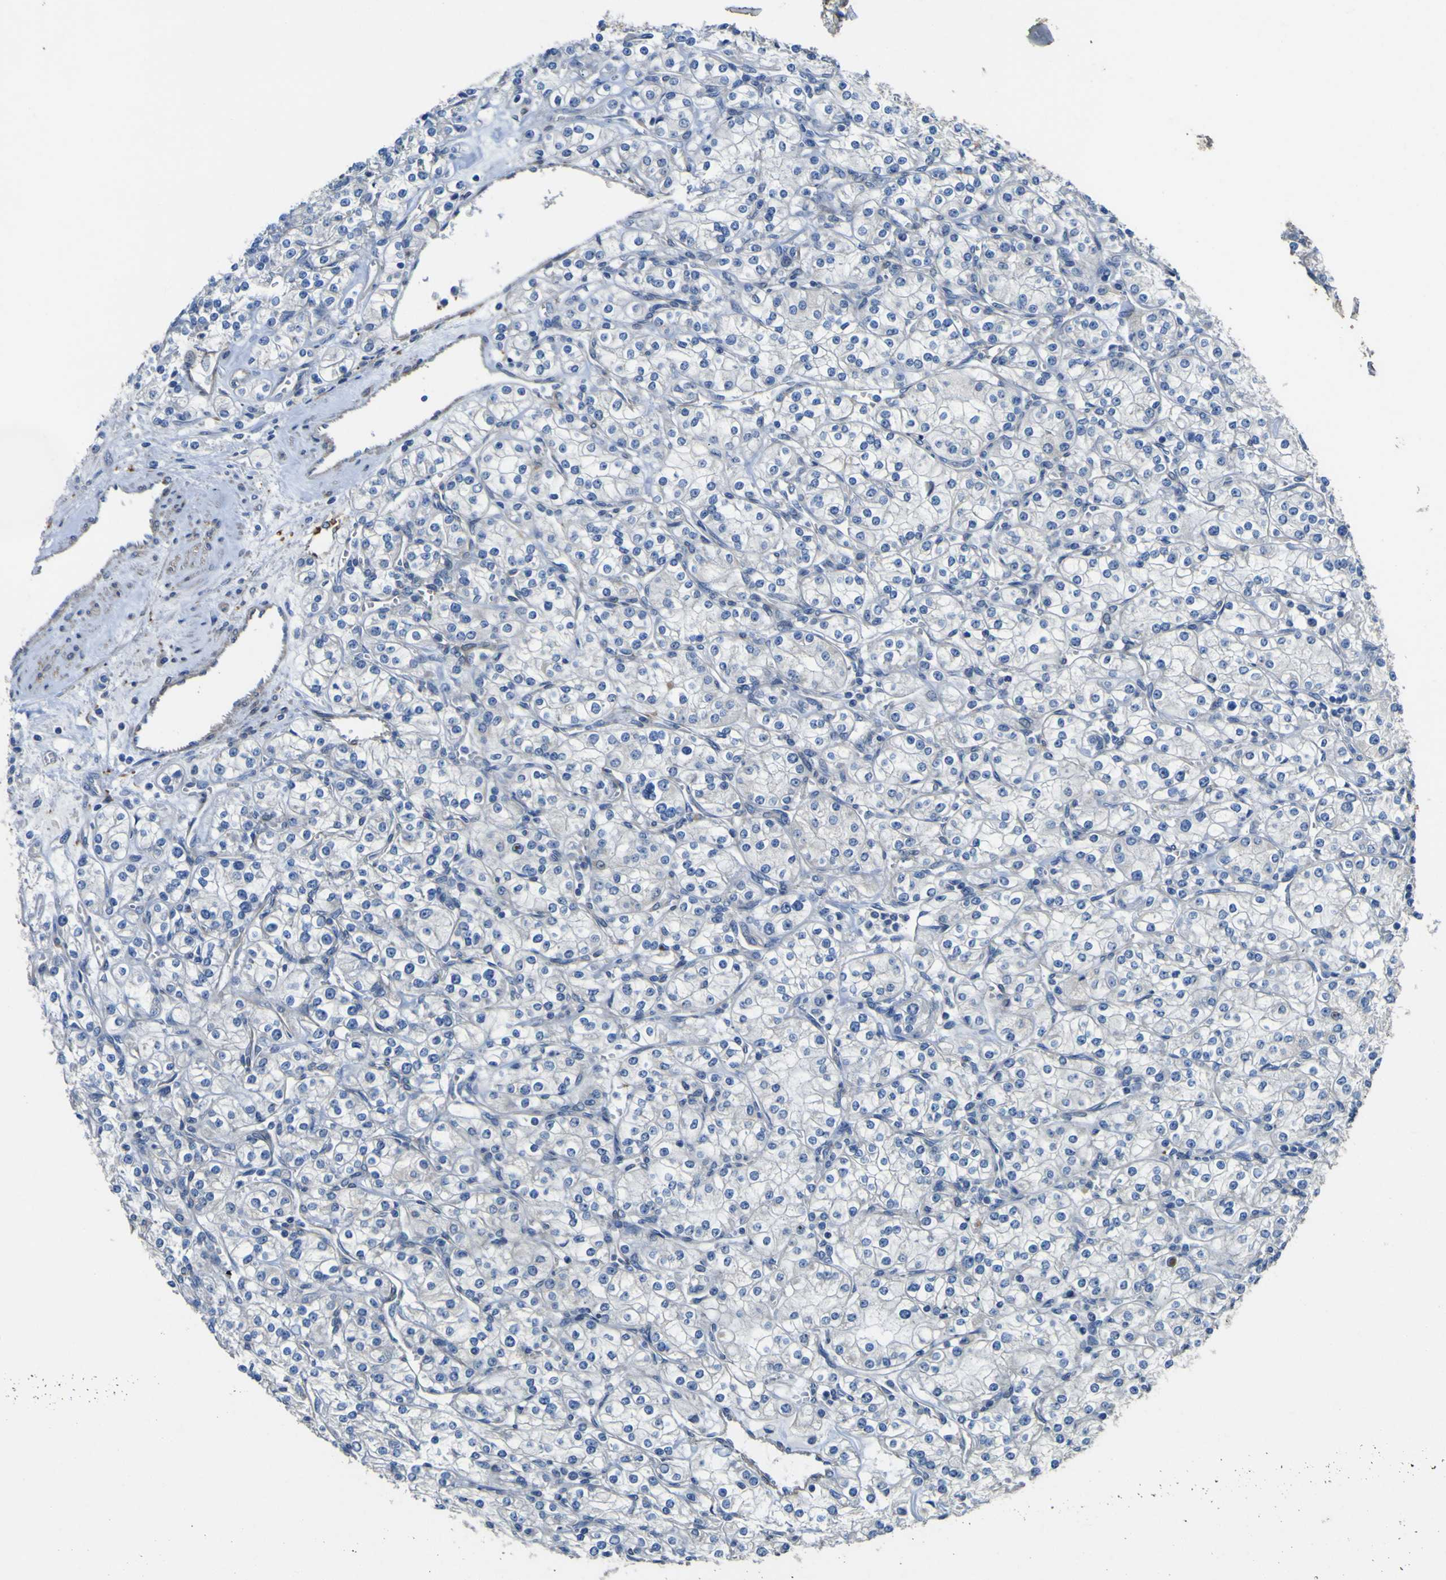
{"staining": {"intensity": "negative", "quantity": "none", "location": "none"}, "tissue": "renal cancer", "cell_type": "Tumor cells", "image_type": "cancer", "snomed": [{"axis": "morphology", "description": "Adenocarcinoma, NOS"}, {"axis": "topography", "description": "Kidney"}], "caption": "An image of human renal cancer is negative for staining in tumor cells. (DAB immunohistochemistry with hematoxylin counter stain).", "gene": "ALDH18A1", "patient": {"sex": "male", "age": 77}}